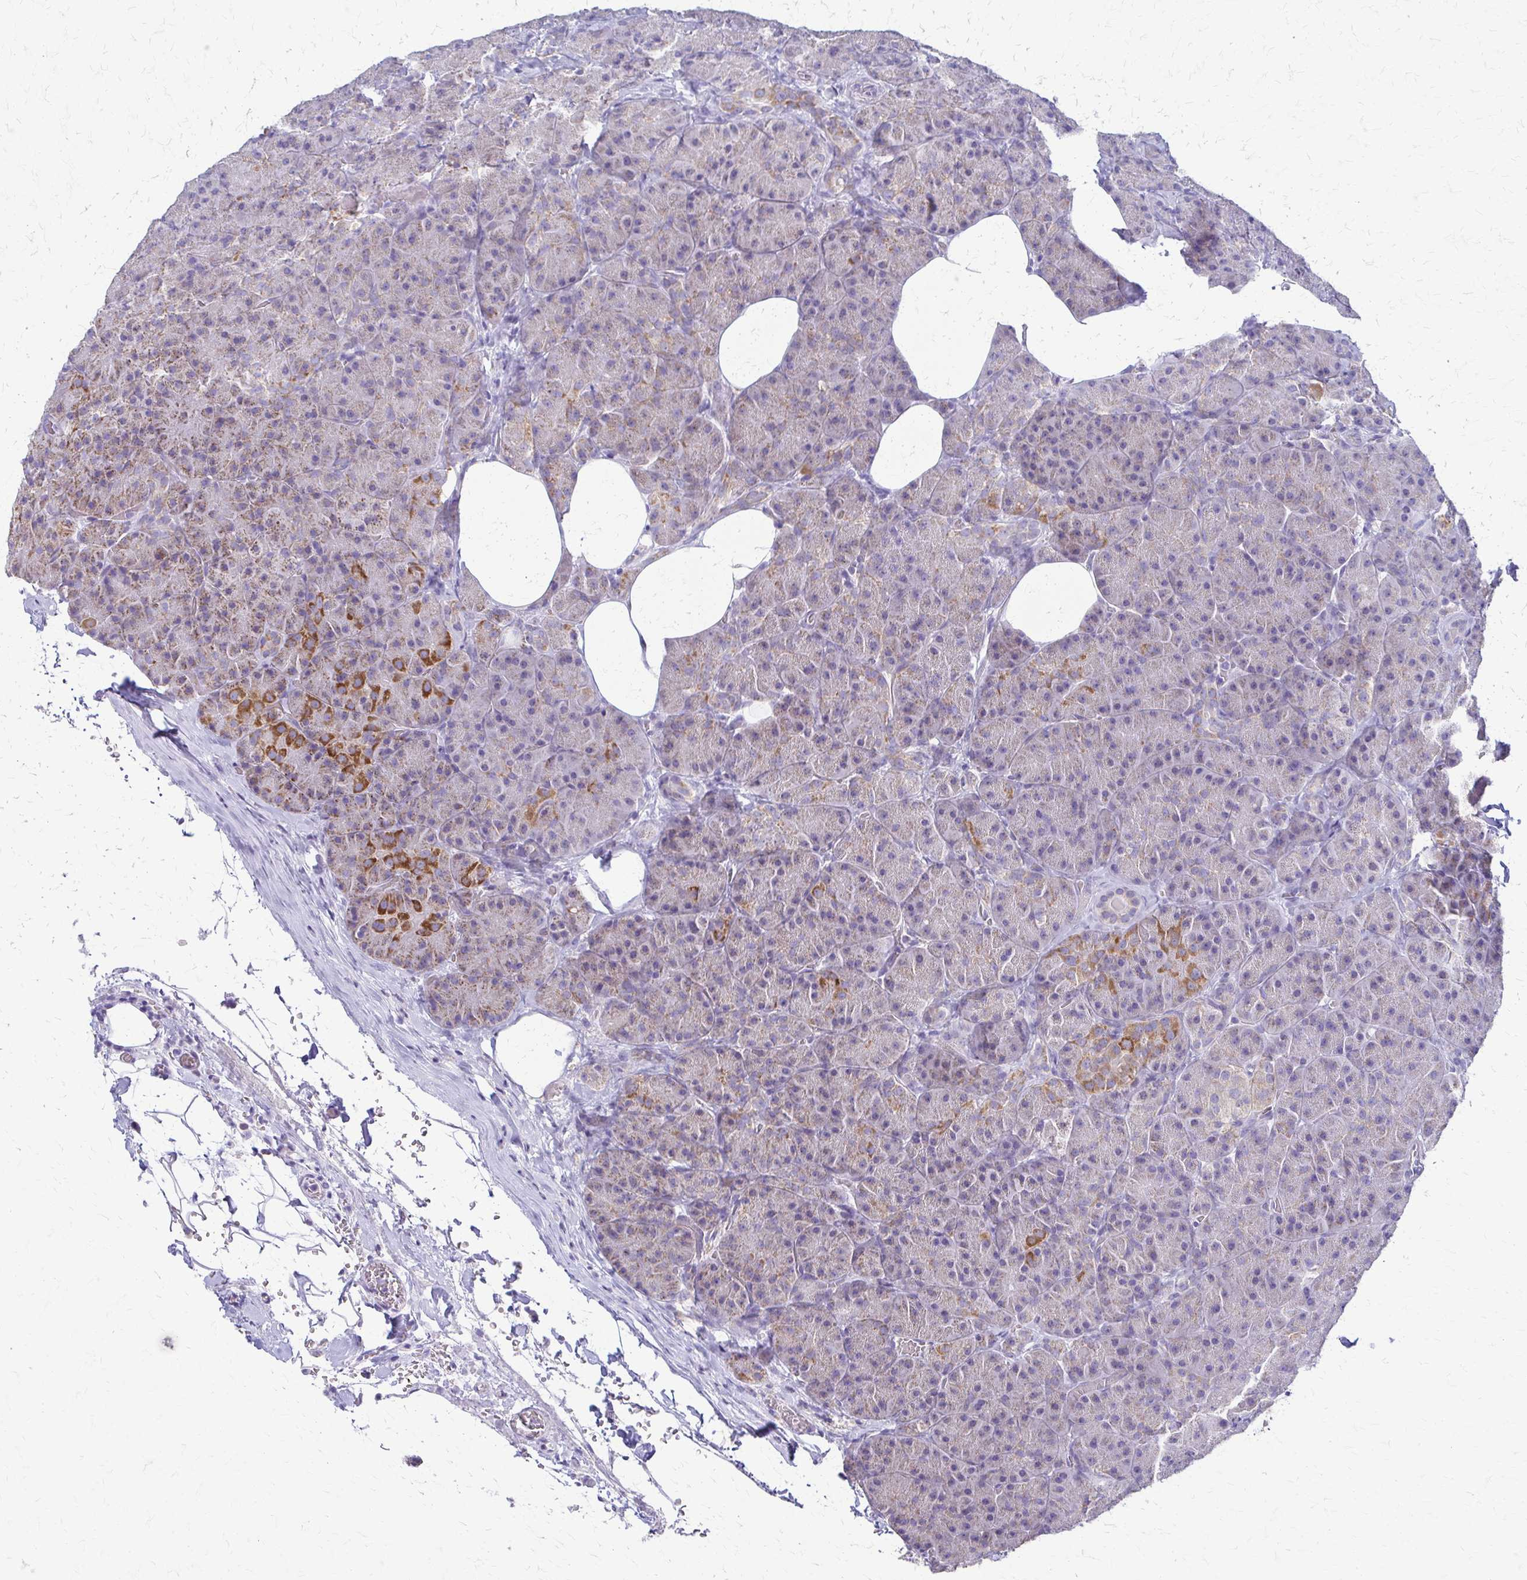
{"staining": {"intensity": "strong", "quantity": "<25%", "location": "cytoplasmic/membranous"}, "tissue": "pancreas", "cell_type": "Exocrine glandular cells", "image_type": "normal", "snomed": [{"axis": "morphology", "description": "Normal tissue, NOS"}, {"axis": "topography", "description": "Pancreas"}], "caption": "An image showing strong cytoplasmic/membranous expression in approximately <25% of exocrine glandular cells in unremarkable pancreas, as visualized by brown immunohistochemical staining.", "gene": "SAMD13", "patient": {"sex": "male", "age": 57}}